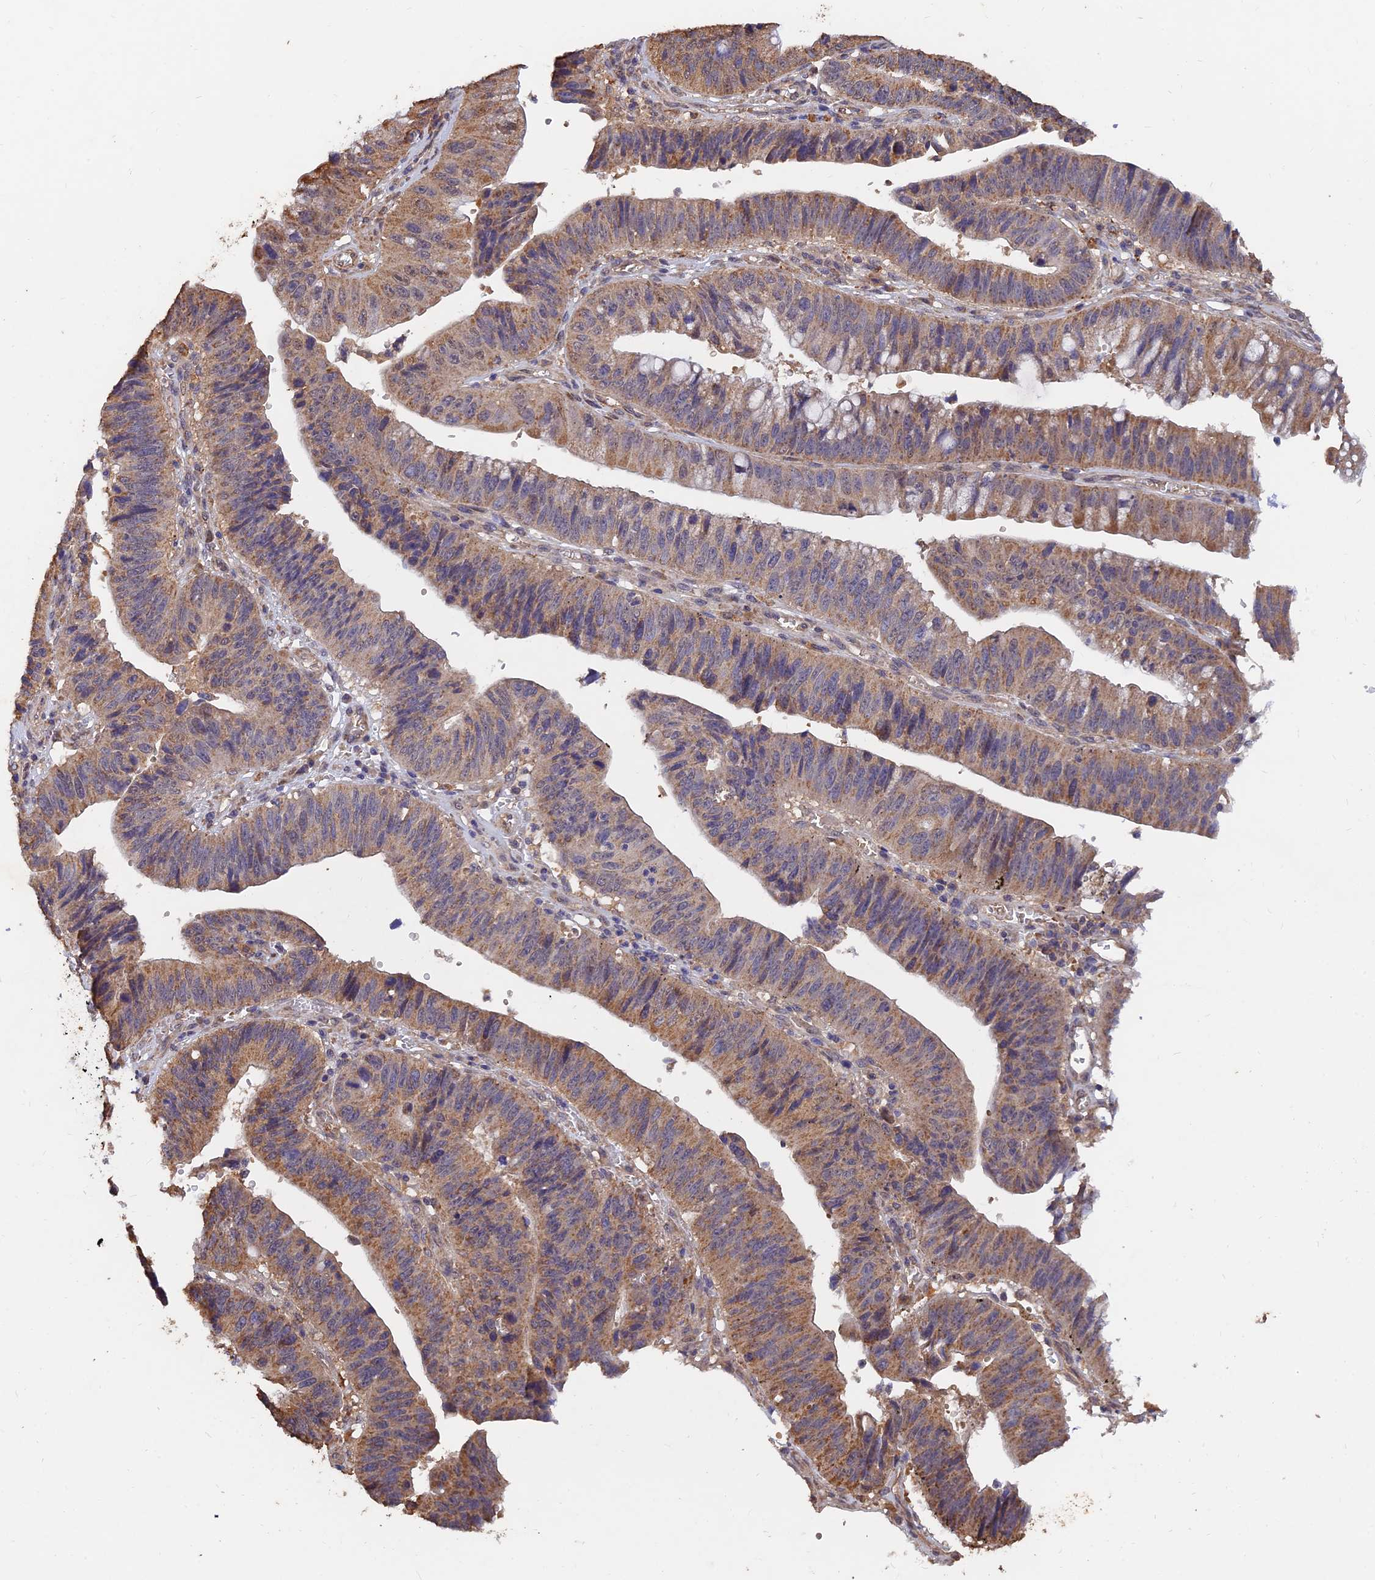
{"staining": {"intensity": "moderate", "quantity": "25%-75%", "location": "cytoplasmic/membranous"}, "tissue": "stomach cancer", "cell_type": "Tumor cells", "image_type": "cancer", "snomed": [{"axis": "morphology", "description": "Adenocarcinoma, NOS"}, {"axis": "topography", "description": "Stomach"}], "caption": "Stomach cancer (adenocarcinoma) stained with DAB IHC shows medium levels of moderate cytoplasmic/membranous staining in about 25%-75% of tumor cells.", "gene": "SLC38A11", "patient": {"sex": "male", "age": 59}}